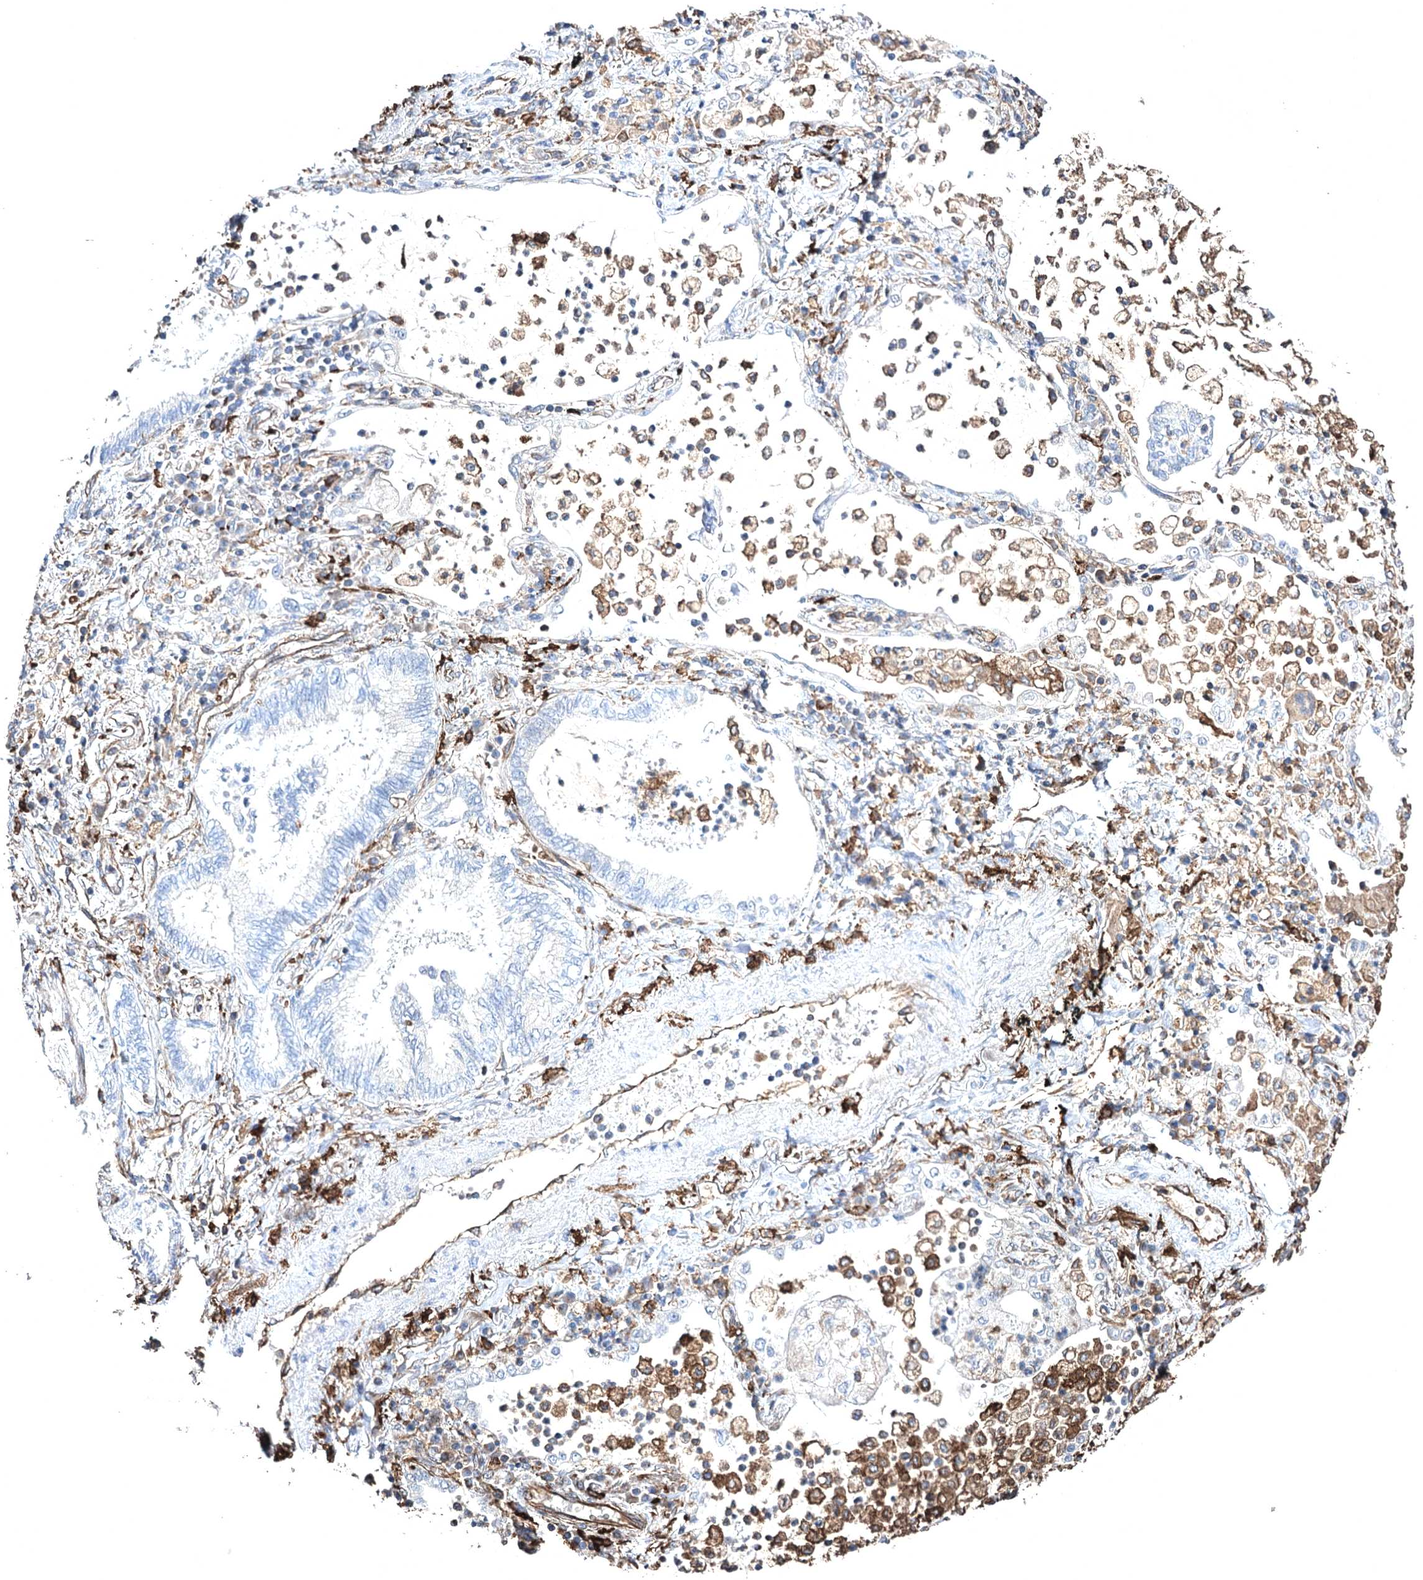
{"staining": {"intensity": "negative", "quantity": "none", "location": "none"}, "tissue": "lung cancer", "cell_type": "Tumor cells", "image_type": "cancer", "snomed": [{"axis": "morphology", "description": "Adenocarcinoma, NOS"}, {"axis": "topography", "description": "Lung"}], "caption": "Lung adenocarcinoma was stained to show a protein in brown. There is no significant positivity in tumor cells.", "gene": "CLEC4M", "patient": {"sex": "female", "age": 70}}